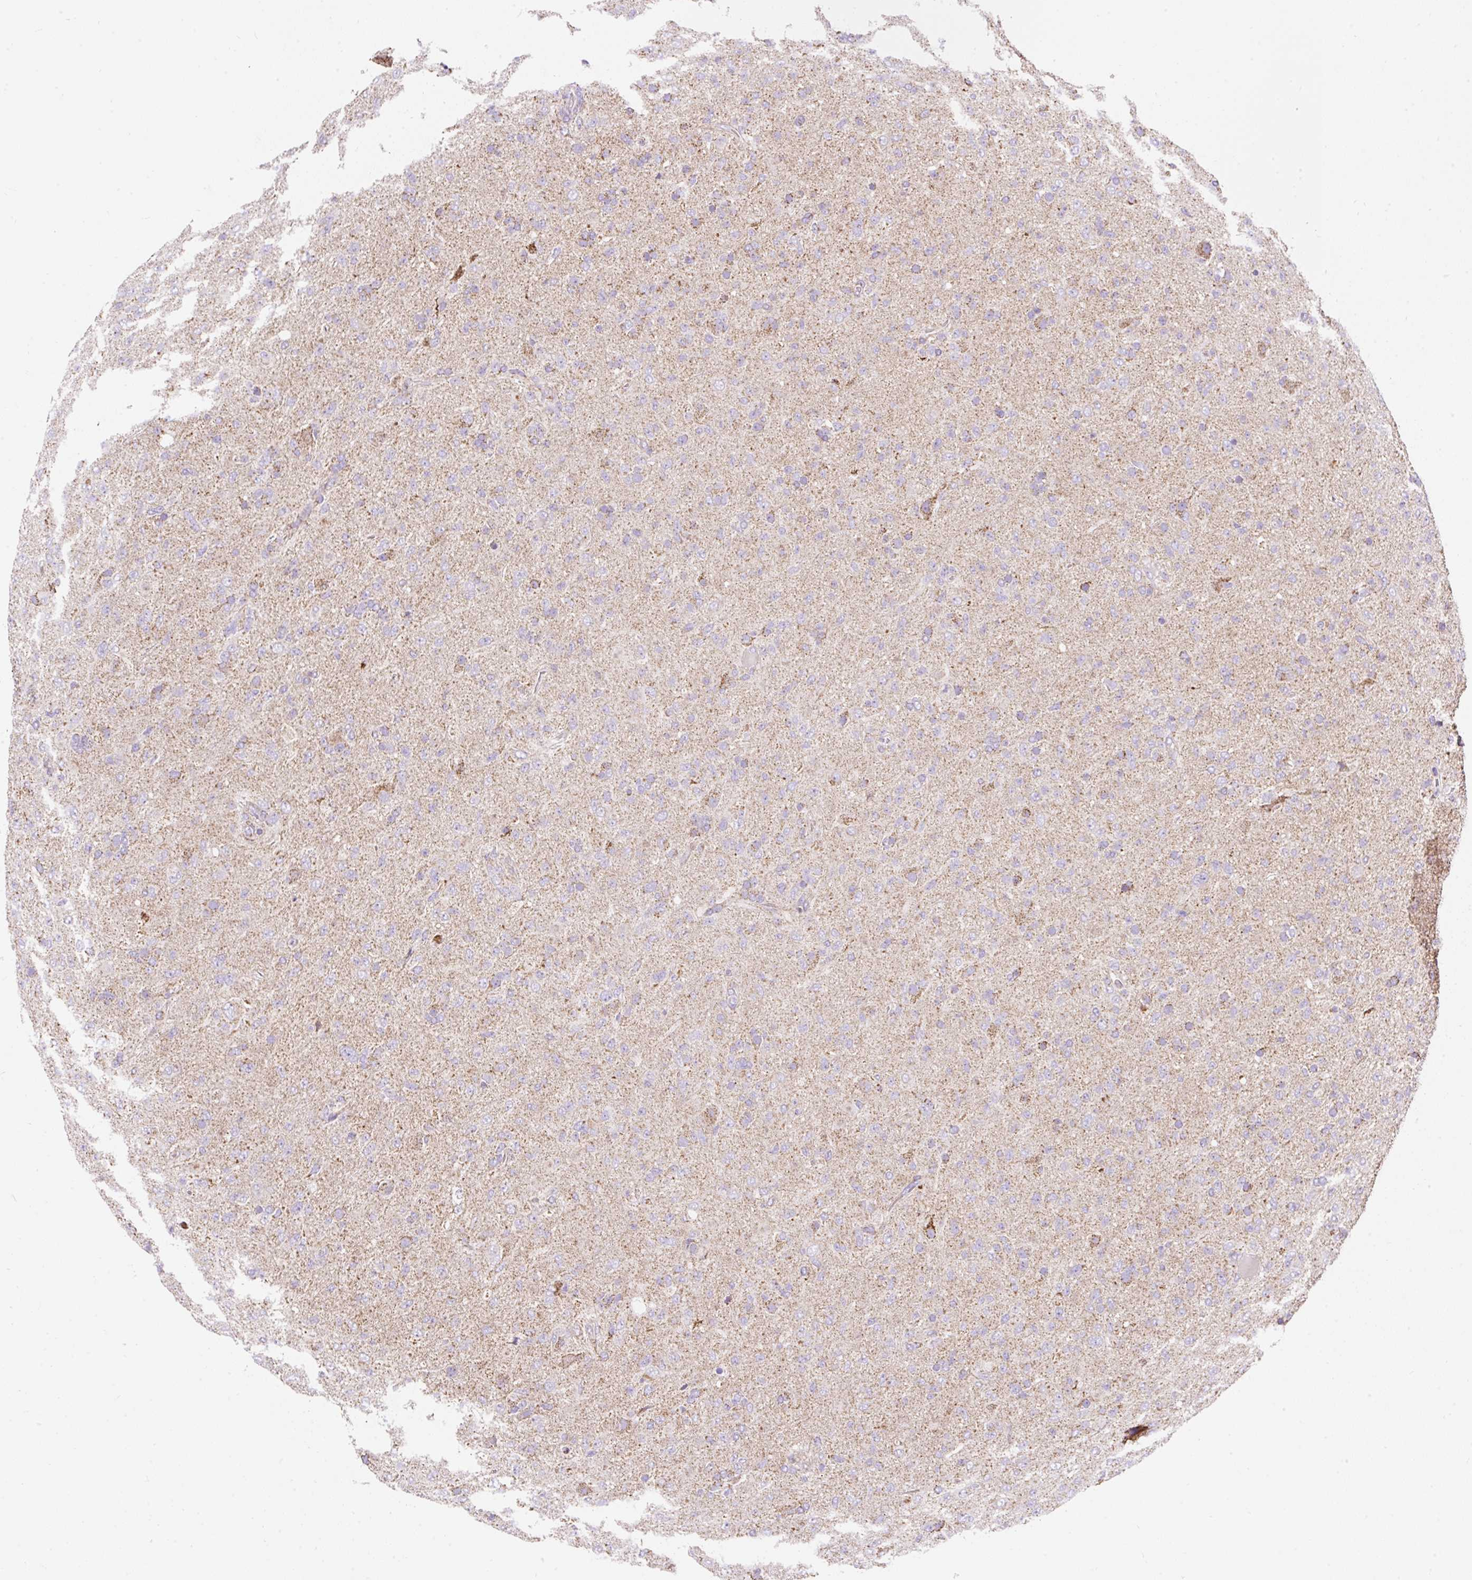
{"staining": {"intensity": "moderate", "quantity": "<25%", "location": "cytoplasmic/membranous"}, "tissue": "glioma", "cell_type": "Tumor cells", "image_type": "cancer", "snomed": [{"axis": "morphology", "description": "Glioma, malignant, Low grade"}, {"axis": "topography", "description": "Brain"}], "caption": "Moderate cytoplasmic/membranous positivity for a protein is present in about <25% of tumor cells of glioma using IHC.", "gene": "DAAM2", "patient": {"sex": "male", "age": 65}}